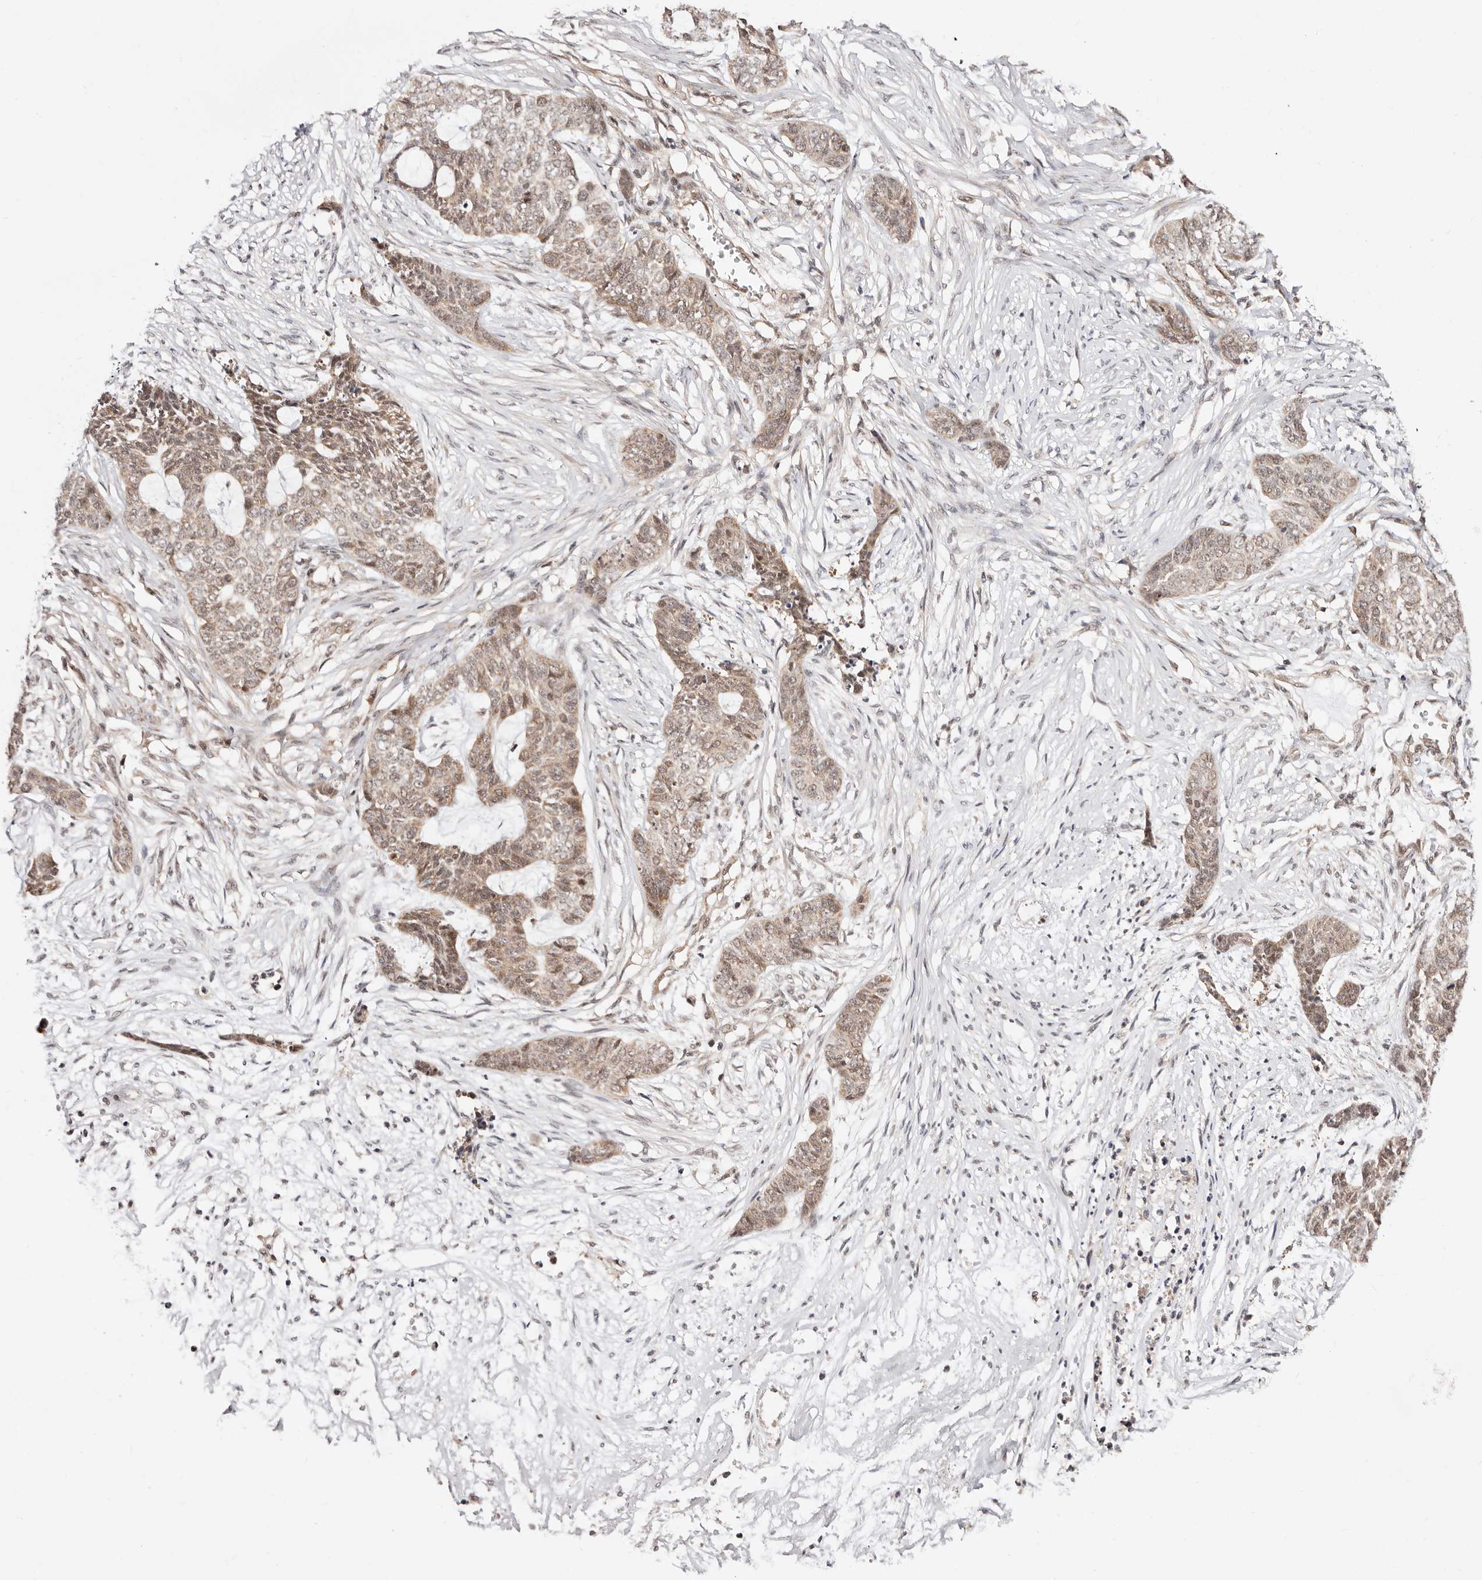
{"staining": {"intensity": "weak", "quantity": ">75%", "location": "cytoplasmic/membranous,nuclear"}, "tissue": "skin cancer", "cell_type": "Tumor cells", "image_type": "cancer", "snomed": [{"axis": "morphology", "description": "Basal cell carcinoma"}, {"axis": "topography", "description": "Skin"}], "caption": "Skin cancer stained with a brown dye shows weak cytoplasmic/membranous and nuclear positive positivity in approximately >75% of tumor cells.", "gene": "CTNNBL1", "patient": {"sex": "female", "age": 64}}